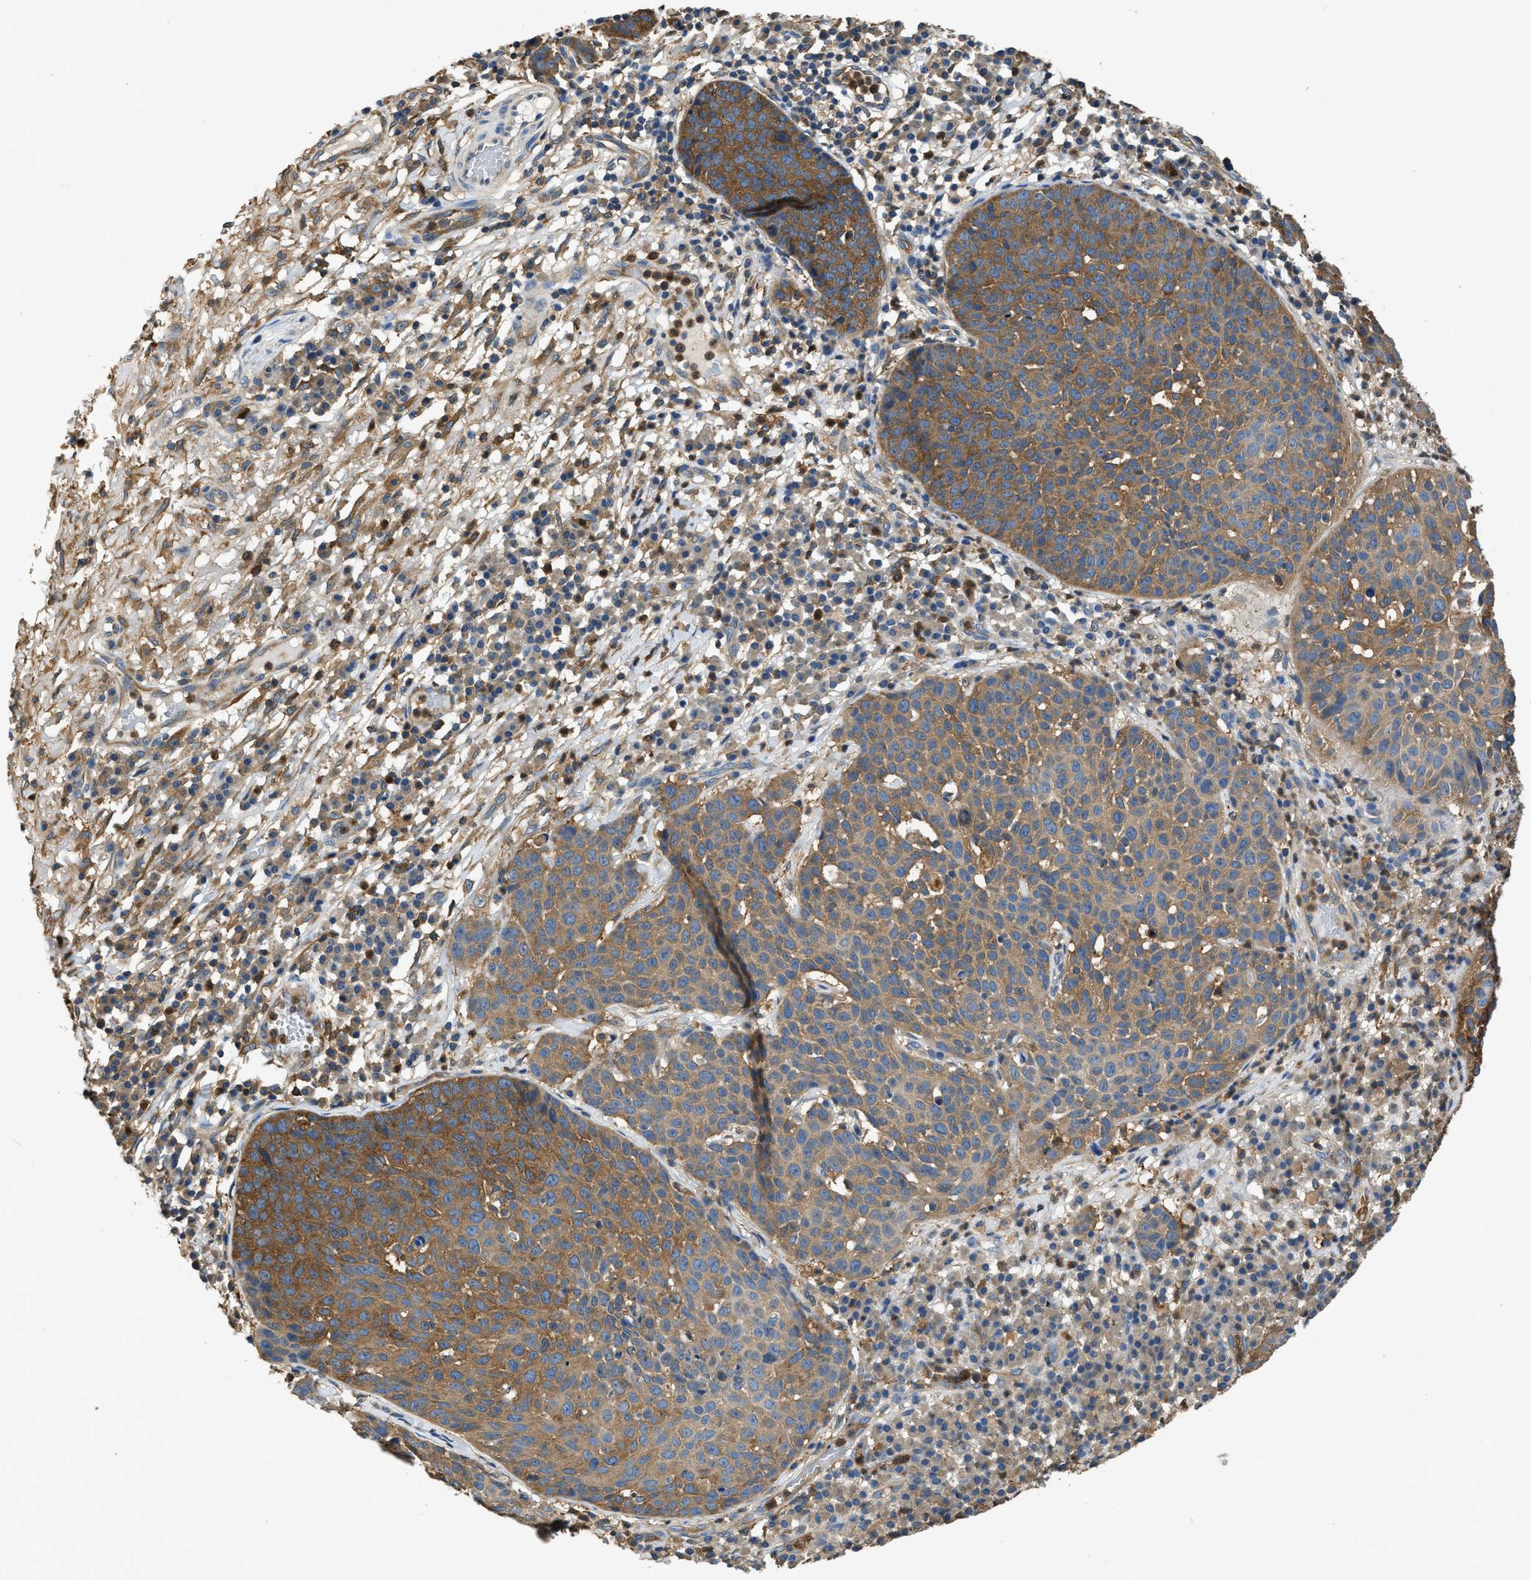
{"staining": {"intensity": "moderate", "quantity": ">75%", "location": "cytoplasmic/membranous"}, "tissue": "skin cancer", "cell_type": "Tumor cells", "image_type": "cancer", "snomed": [{"axis": "morphology", "description": "Squamous cell carcinoma in situ, NOS"}, {"axis": "morphology", "description": "Squamous cell carcinoma, NOS"}, {"axis": "topography", "description": "Skin"}], "caption": "IHC histopathology image of neoplastic tissue: skin cancer stained using immunohistochemistry shows medium levels of moderate protein expression localized specifically in the cytoplasmic/membranous of tumor cells, appearing as a cytoplasmic/membranous brown color.", "gene": "PKM", "patient": {"sex": "male", "age": 93}}